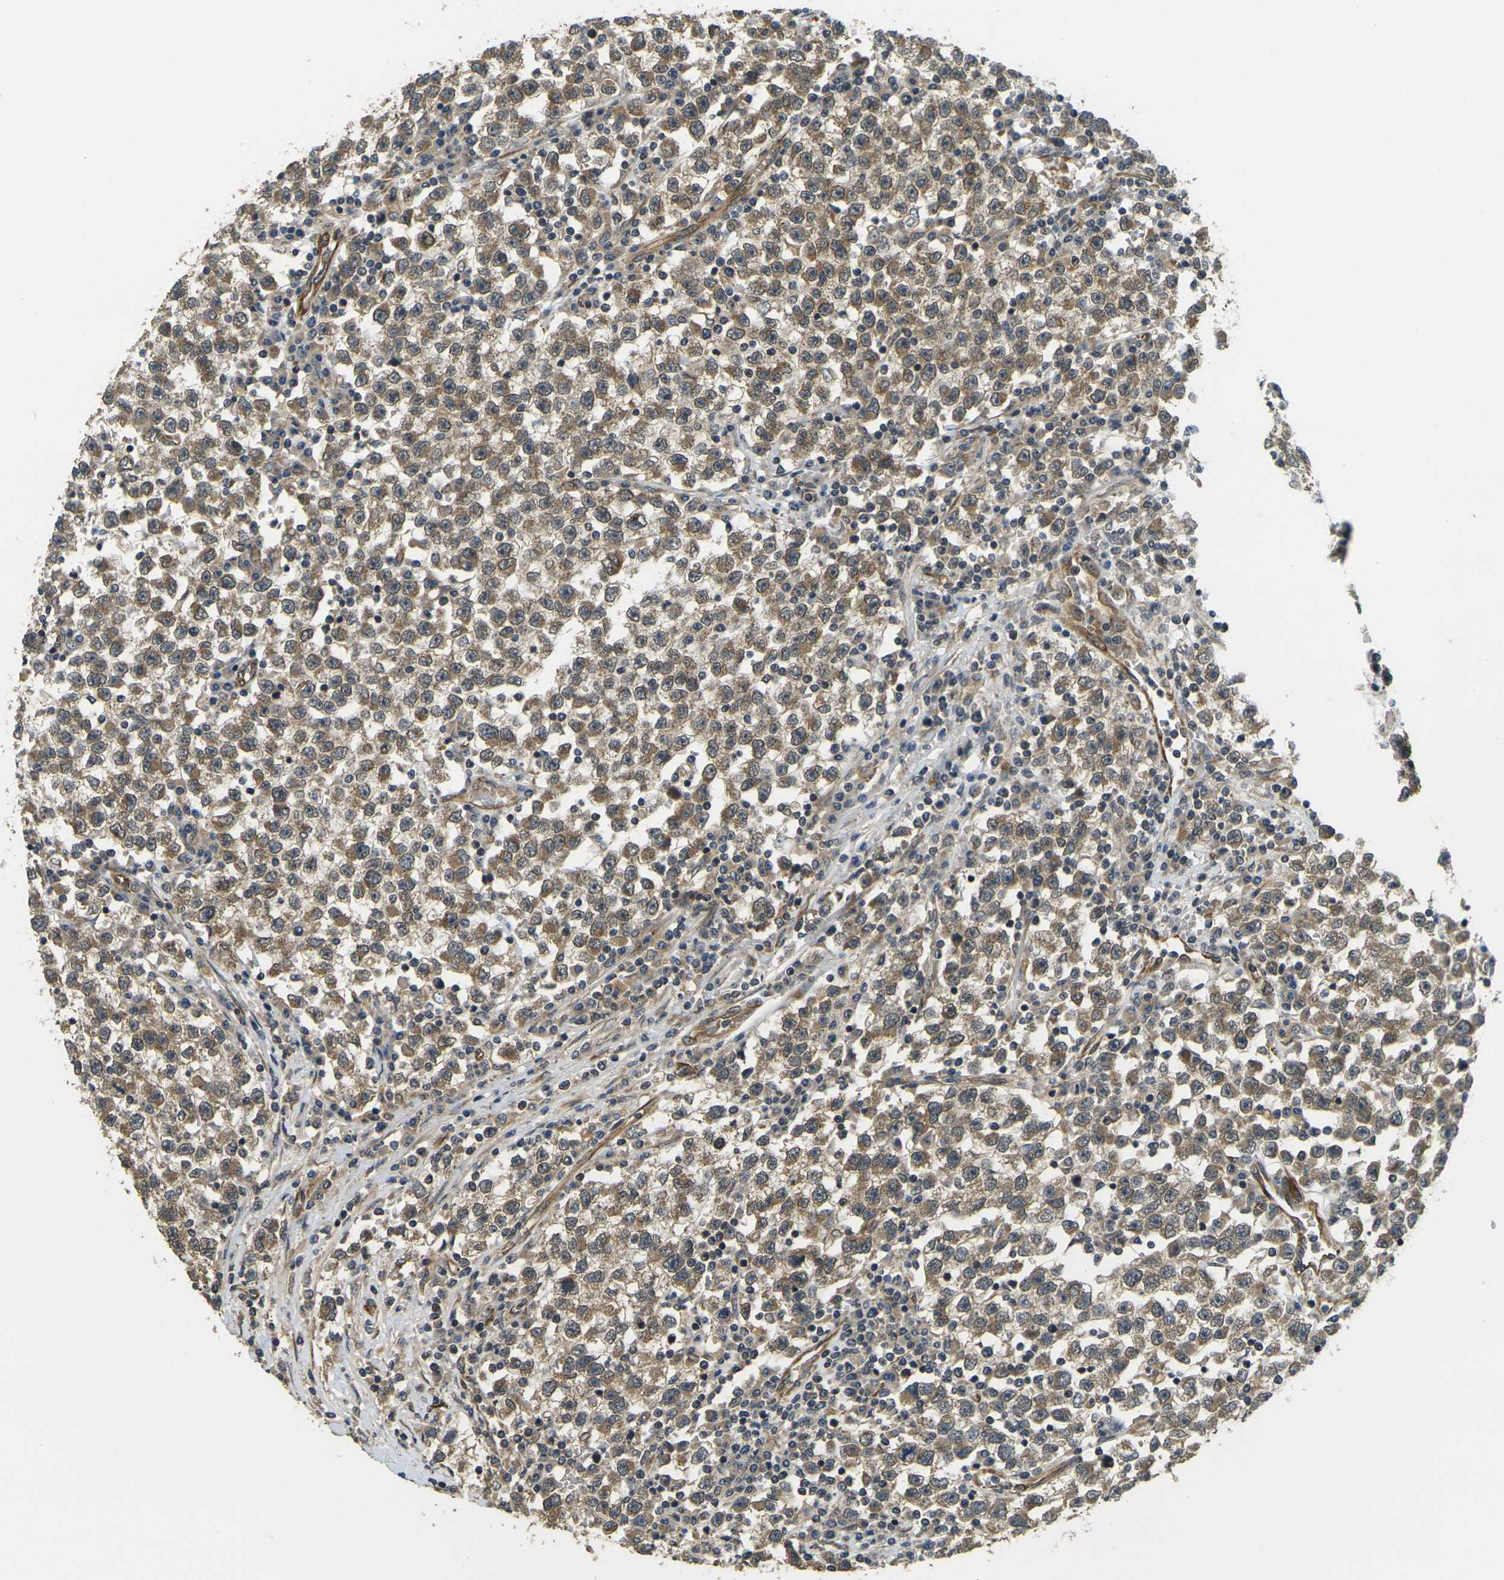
{"staining": {"intensity": "moderate", "quantity": ">75%", "location": "cytoplasmic/membranous"}, "tissue": "testis cancer", "cell_type": "Tumor cells", "image_type": "cancer", "snomed": [{"axis": "morphology", "description": "Seminoma, NOS"}, {"axis": "topography", "description": "Testis"}], "caption": "Moderate cytoplasmic/membranous positivity for a protein is appreciated in approximately >75% of tumor cells of seminoma (testis) using immunohistochemistry (IHC).", "gene": "FUT11", "patient": {"sex": "male", "age": 22}}